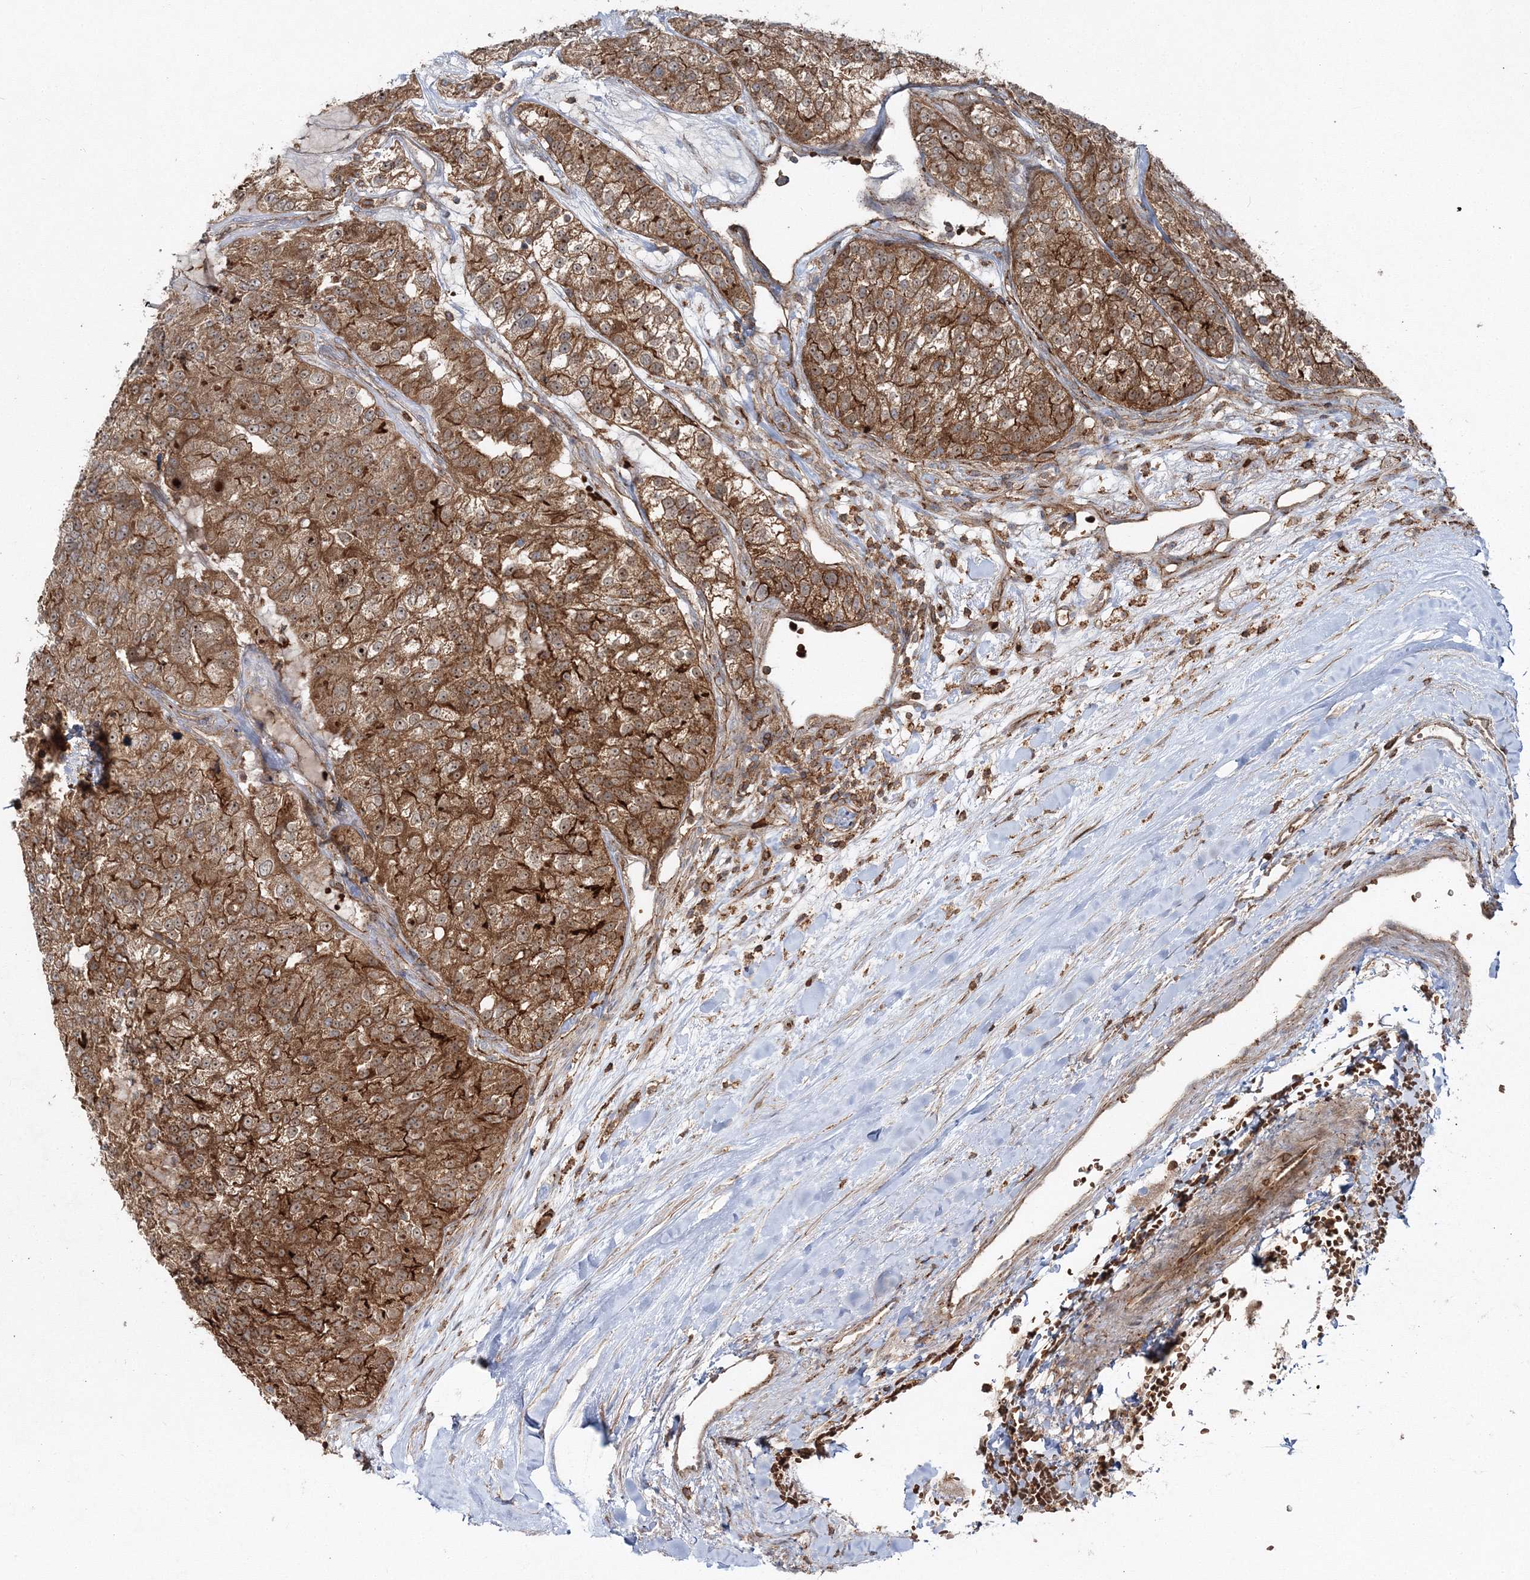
{"staining": {"intensity": "moderate", "quantity": ">75%", "location": "cytoplasmic/membranous,nuclear"}, "tissue": "renal cancer", "cell_type": "Tumor cells", "image_type": "cancer", "snomed": [{"axis": "morphology", "description": "Adenocarcinoma, NOS"}, {"axis": "topography", "description": "Kidney"}], "caption": "Immunohistochemical staining of human renal cancer (adenocarcinoma) displays medium levels of moderate cytoplasmic/membranous and nuclear protein positivity in about >75% of tumor cells.", "gene": "PCBD2", "patient": {"sex": "female", "age": 63}}